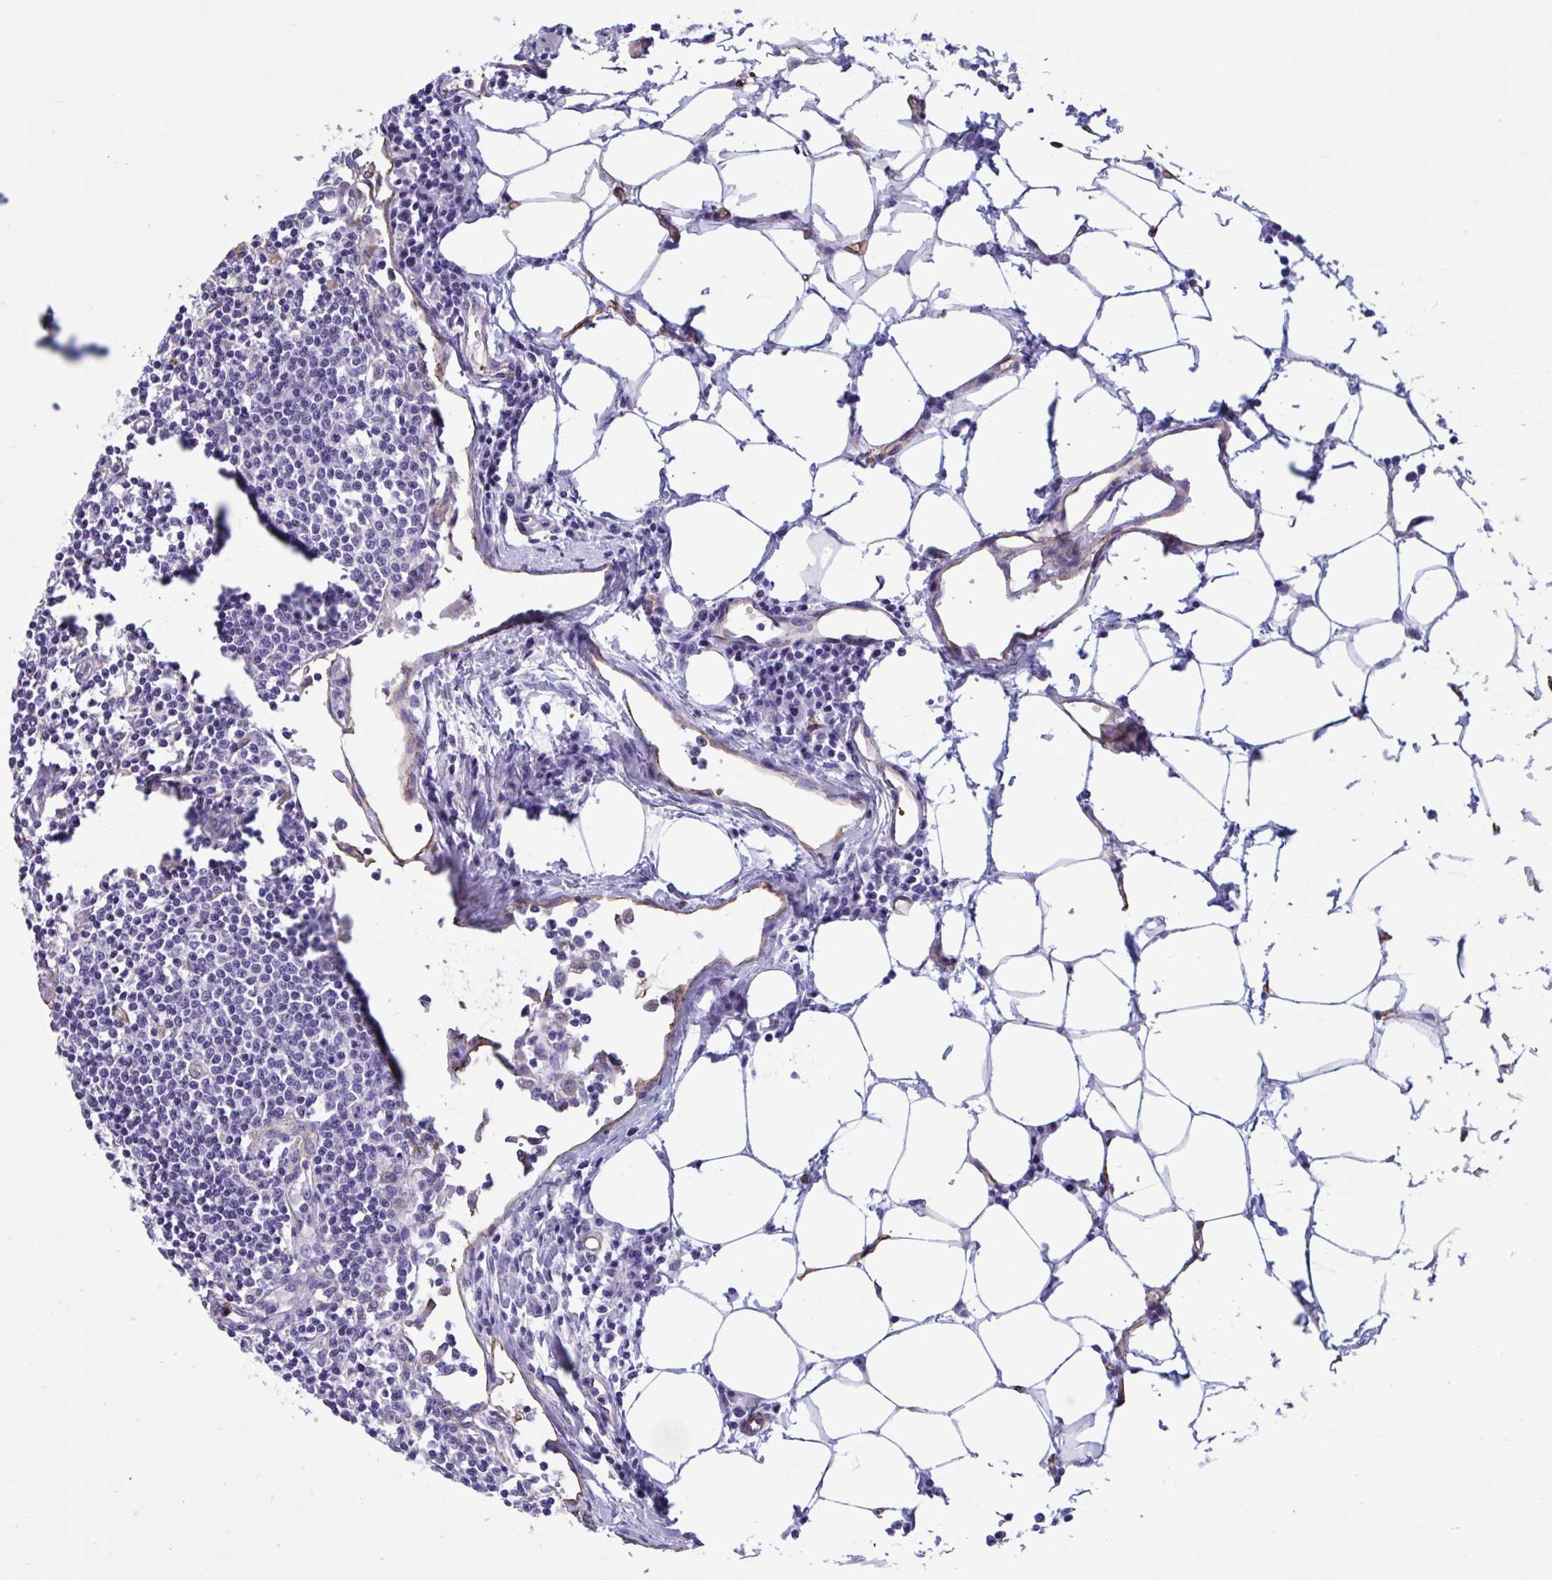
{"staining": {"intensity": "negative", "quantity": "none", "location": "none"}, "tissue": "lymph node", "cell_type": "Germinal center cells", "image_type": "normal", "snomed": [{"axis": "morphology", "description": "Normal tissue, NOS"}, {"axis": "topography", "description": "Lymph node"}], "caption": "DAB (3,3'-diaminobenzidine) immunohistochemical staining of unremarkable lymph node demonstrates no significant positivity in germinal center cells. The staining is performed using DAB brown chromogen with nuclei counter-stained in using hematoxylin.", "gene": "RPL22L1", "patient": {"sex": "female", "age": 78}}